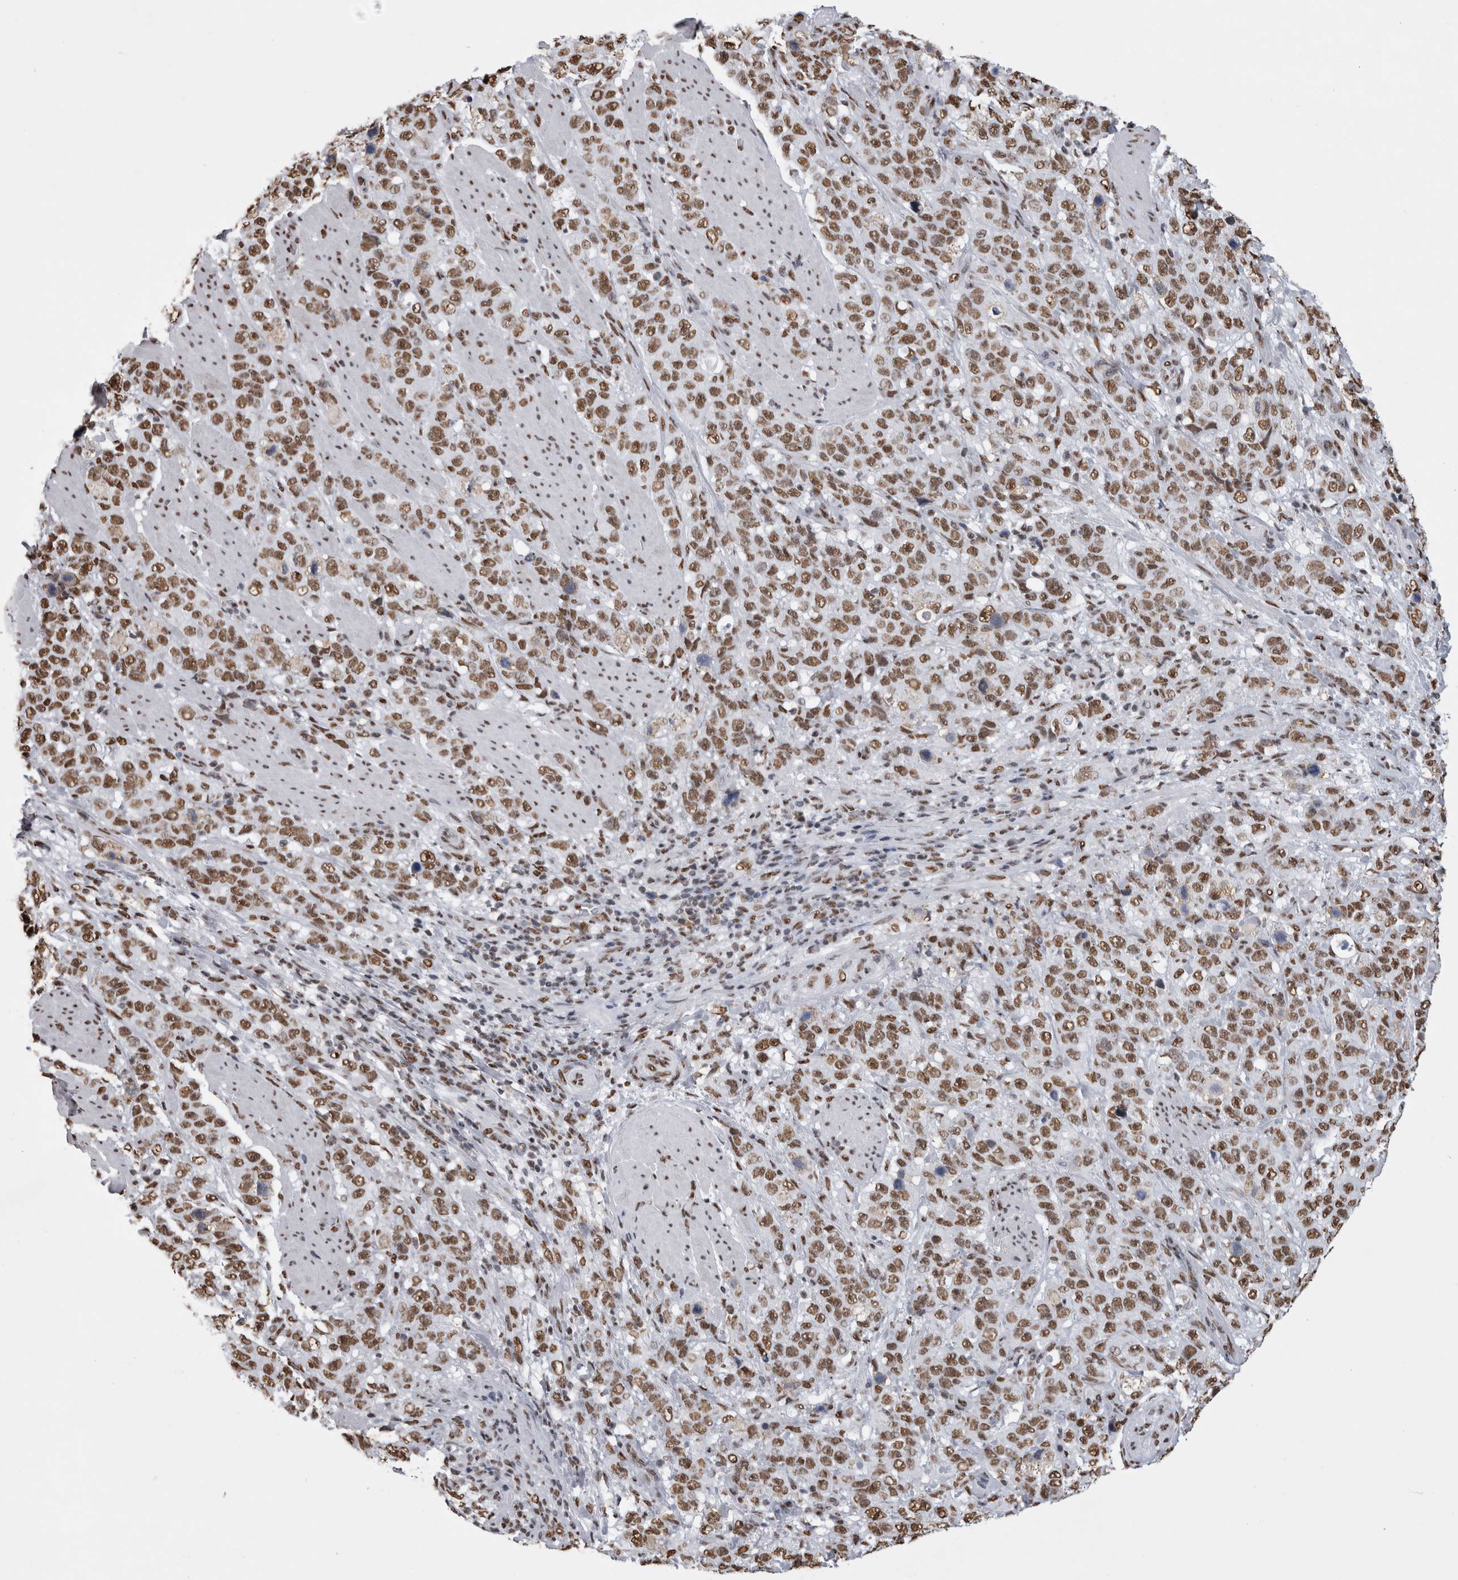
{"staining": {"intensity": "moderate", "quantity": ">75%", "location": "nuclear"}, "tissue": "stomach cancer", "cell_type": "Tumor cells", "image_type": "cancer", "snomed": [{"axis": "morphology", "description": "Adenocarcinoma, NOS"}, {"axis": "topography", "description": "Stomach"}], "caption": "IHC image of neoplastic tissue: stomach adenocarcinoma stained using immunohistochemistry reveals medium levels of moderate protein expression localized specifically in the nuclear of tumor cells, appearing as a nuclear brown color.", "gene": "ALPK3", "patient": {"sex": "male", "age": 48}}